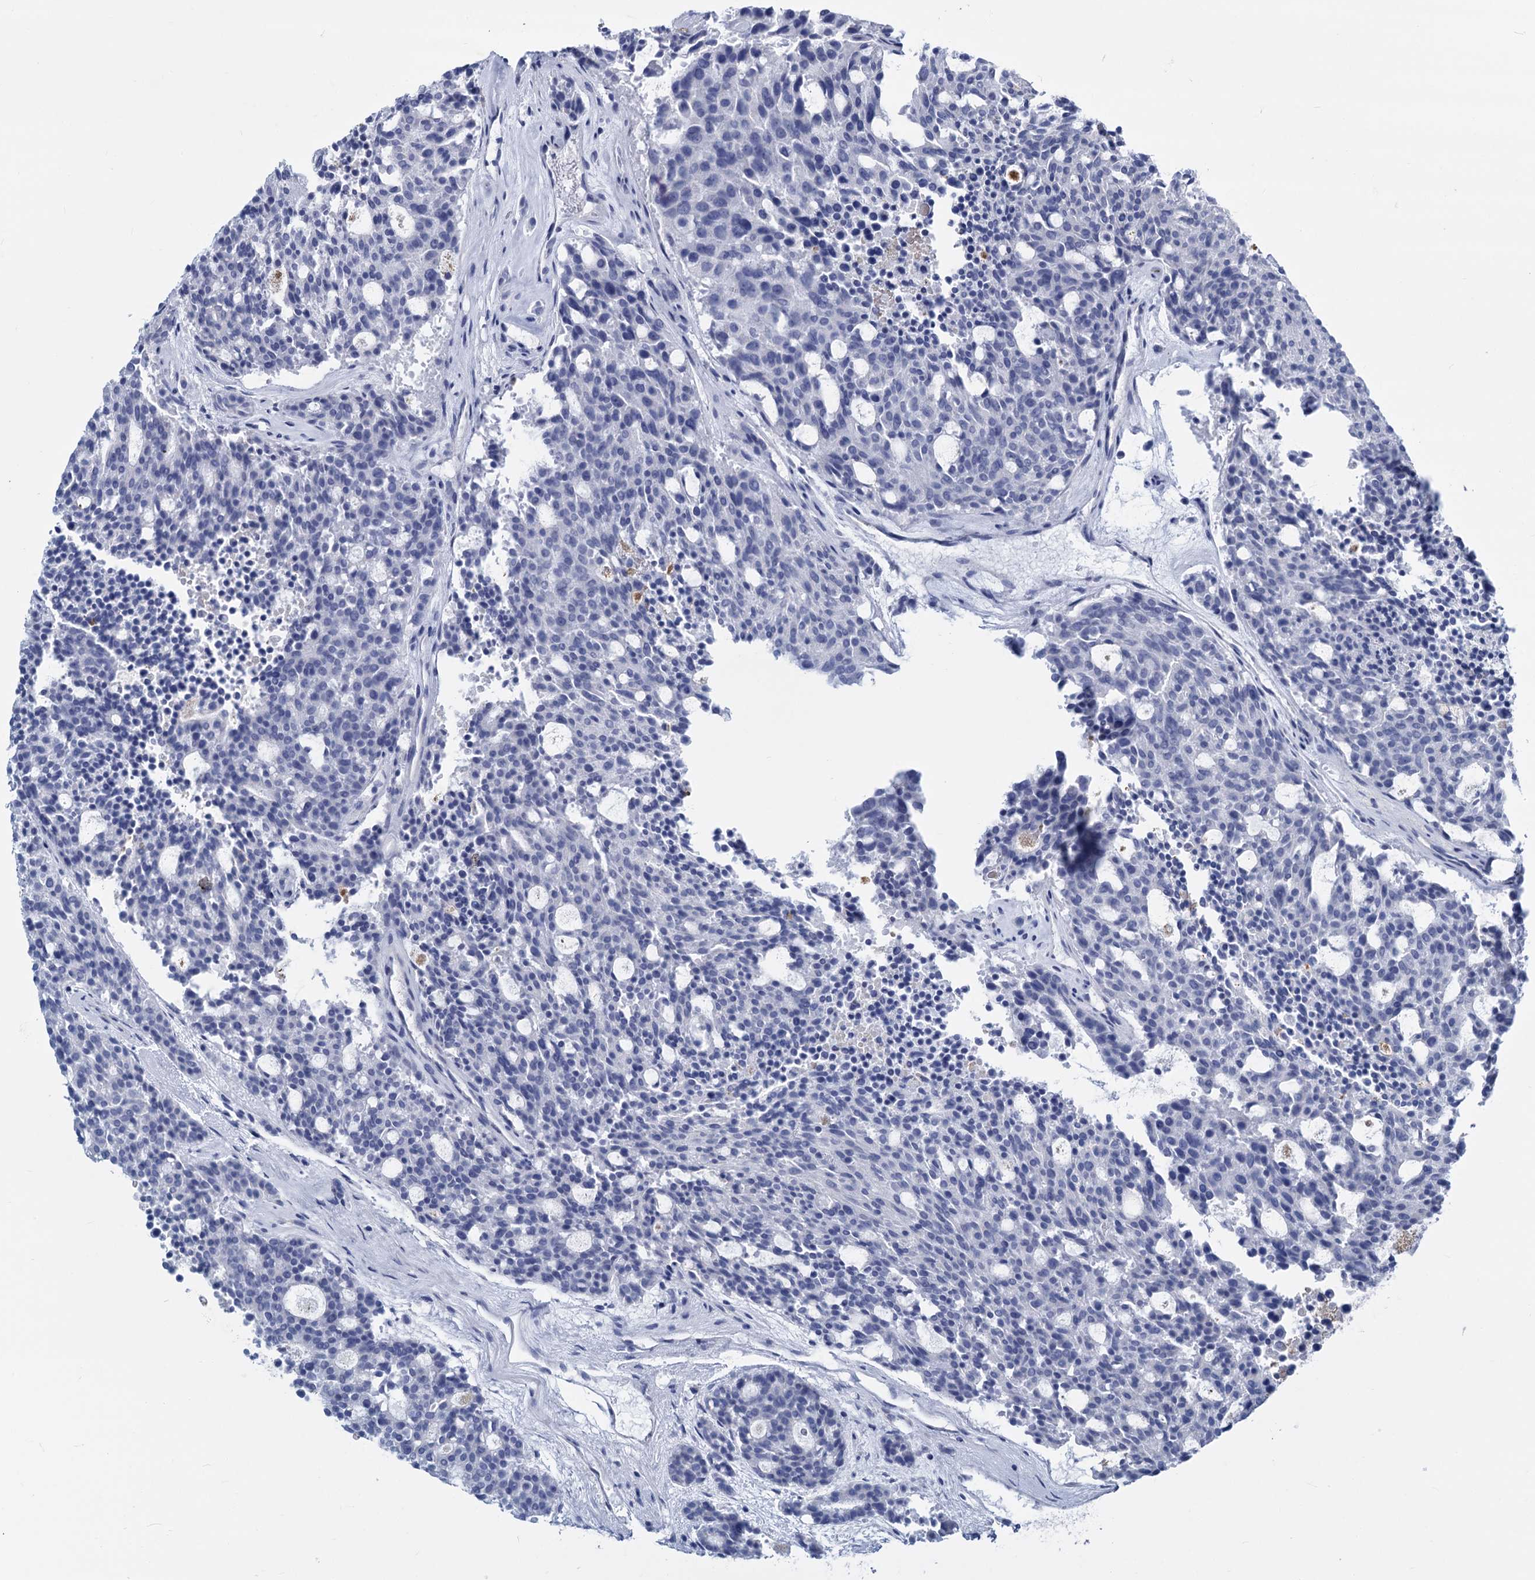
{"staining": {"intensity": "negative", "quantity": "none", "location": "none"}, "tissue": "carcinoid", "cell_type": "Tumor cells", "image_type": "cancer", "snomed": [{"axis": "morphology", "description": "Carcinoid, malignant, NOS"}, {"axis": "topography", "description": "Pancreas"}], "caption": "High magnification brightfield microscopy of carcinoid (malignant) stained with DAB (3,3'-diaminobenzidine) (brown) and counterstained with hematoxylin (blue): tumor cells show no significant staining.", "gene": "GSTM3", "patient": {"sex": "female", "age": 54}}